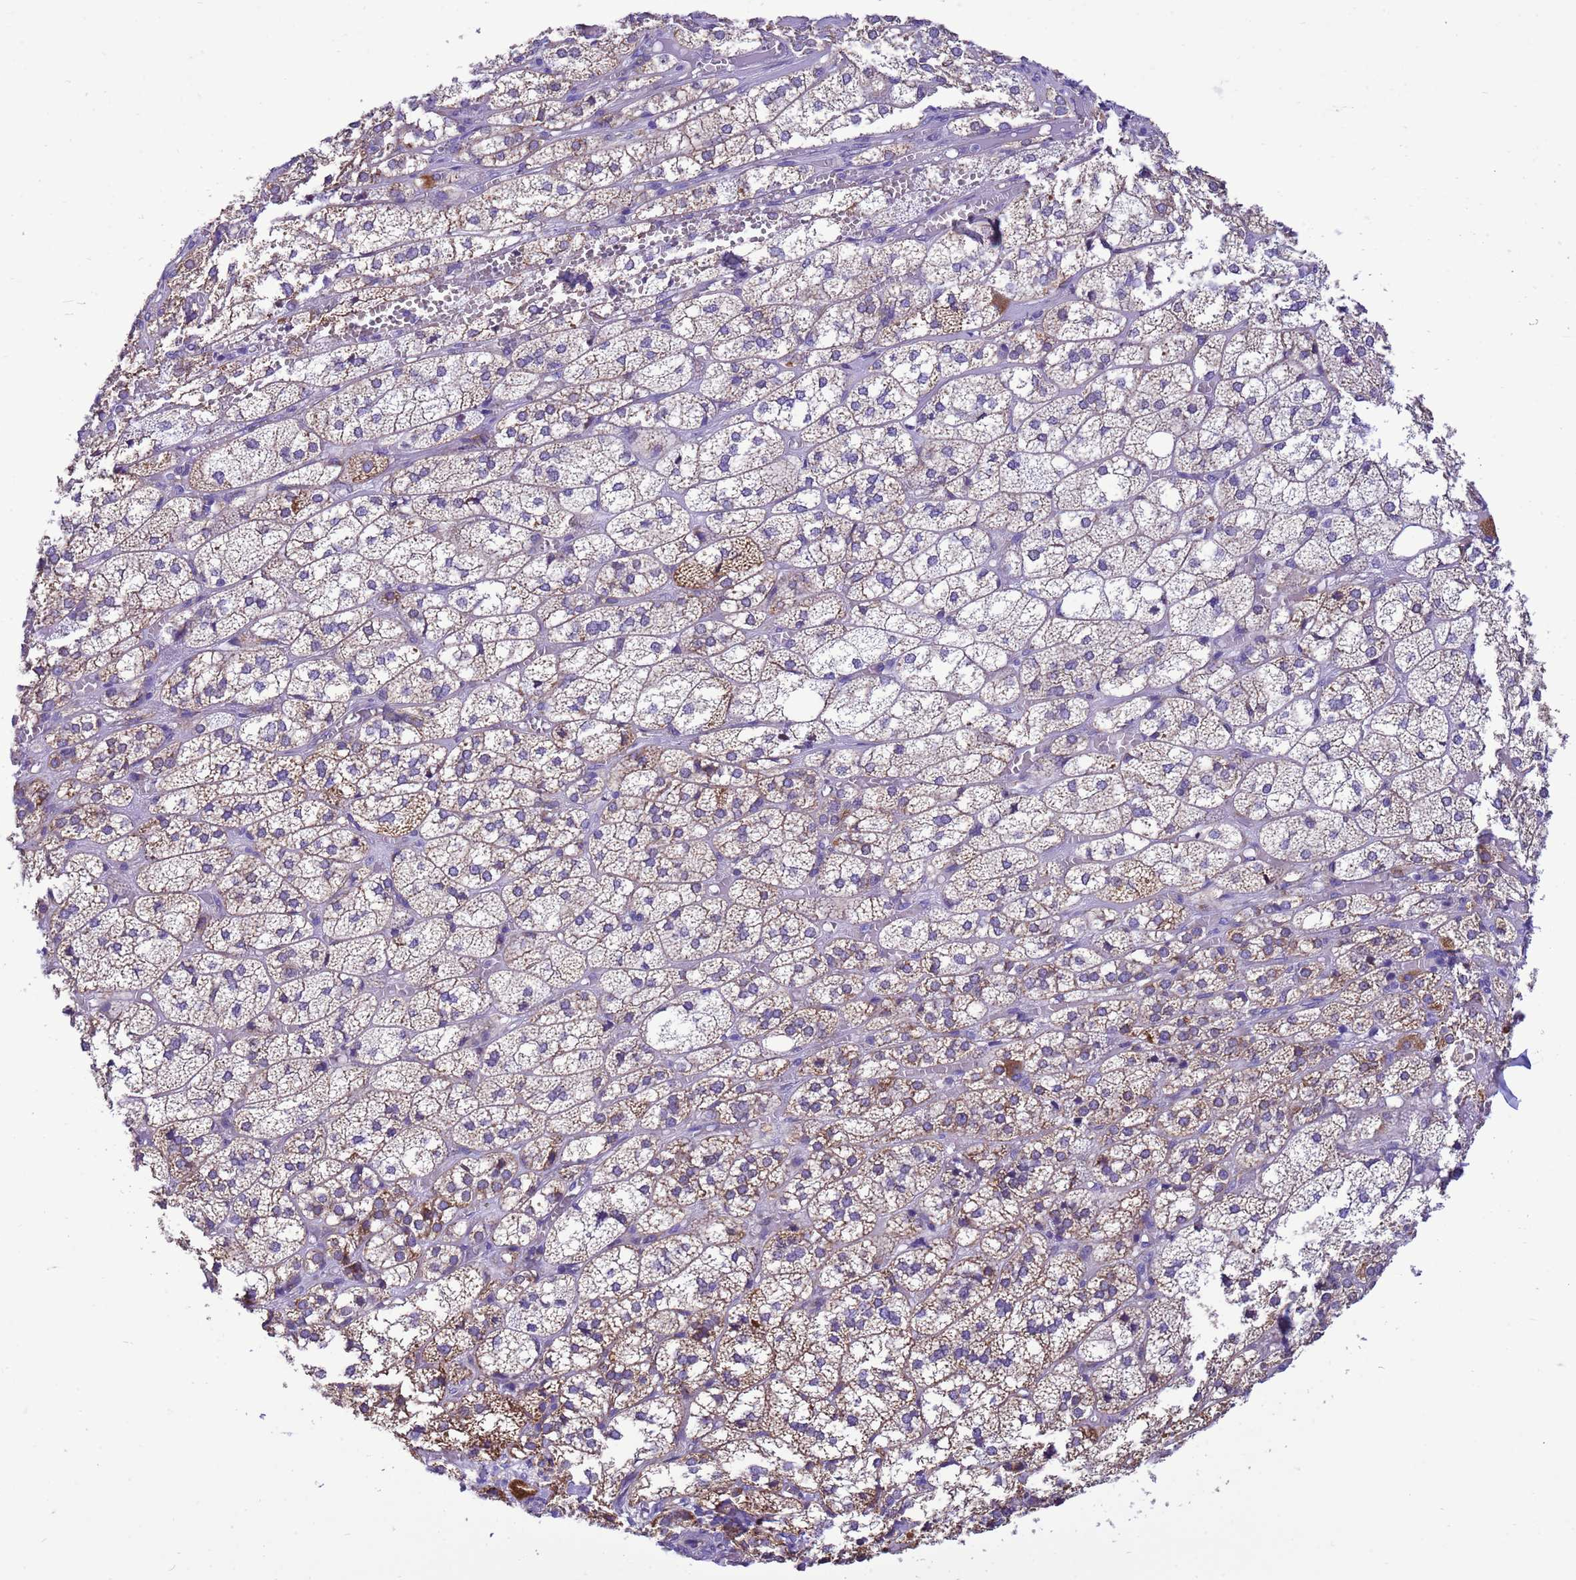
{"staining": {"intensity": "moderate", "quantity": "25%-75%", "location": "cytoplasmic/membranous"}, "tissue": "adrenal gland", "cell_type": "Glandular cells", "image_type": "normal", "snomed": [{"axis": "morphology", "description": "Normal tissue, NOS"}, {"axis": "topography", "description": "Adrenal gland"}], "caption": "This photomicrograph shows immunohistochemistry (IHC) staining of normal adrenal gland, with medium moderate cytoplasmic/membranous expression in approximately 25%-75% of glandular cells.", "gene": "CCDC191", "patient": {"sex": "female", "age": 61}}